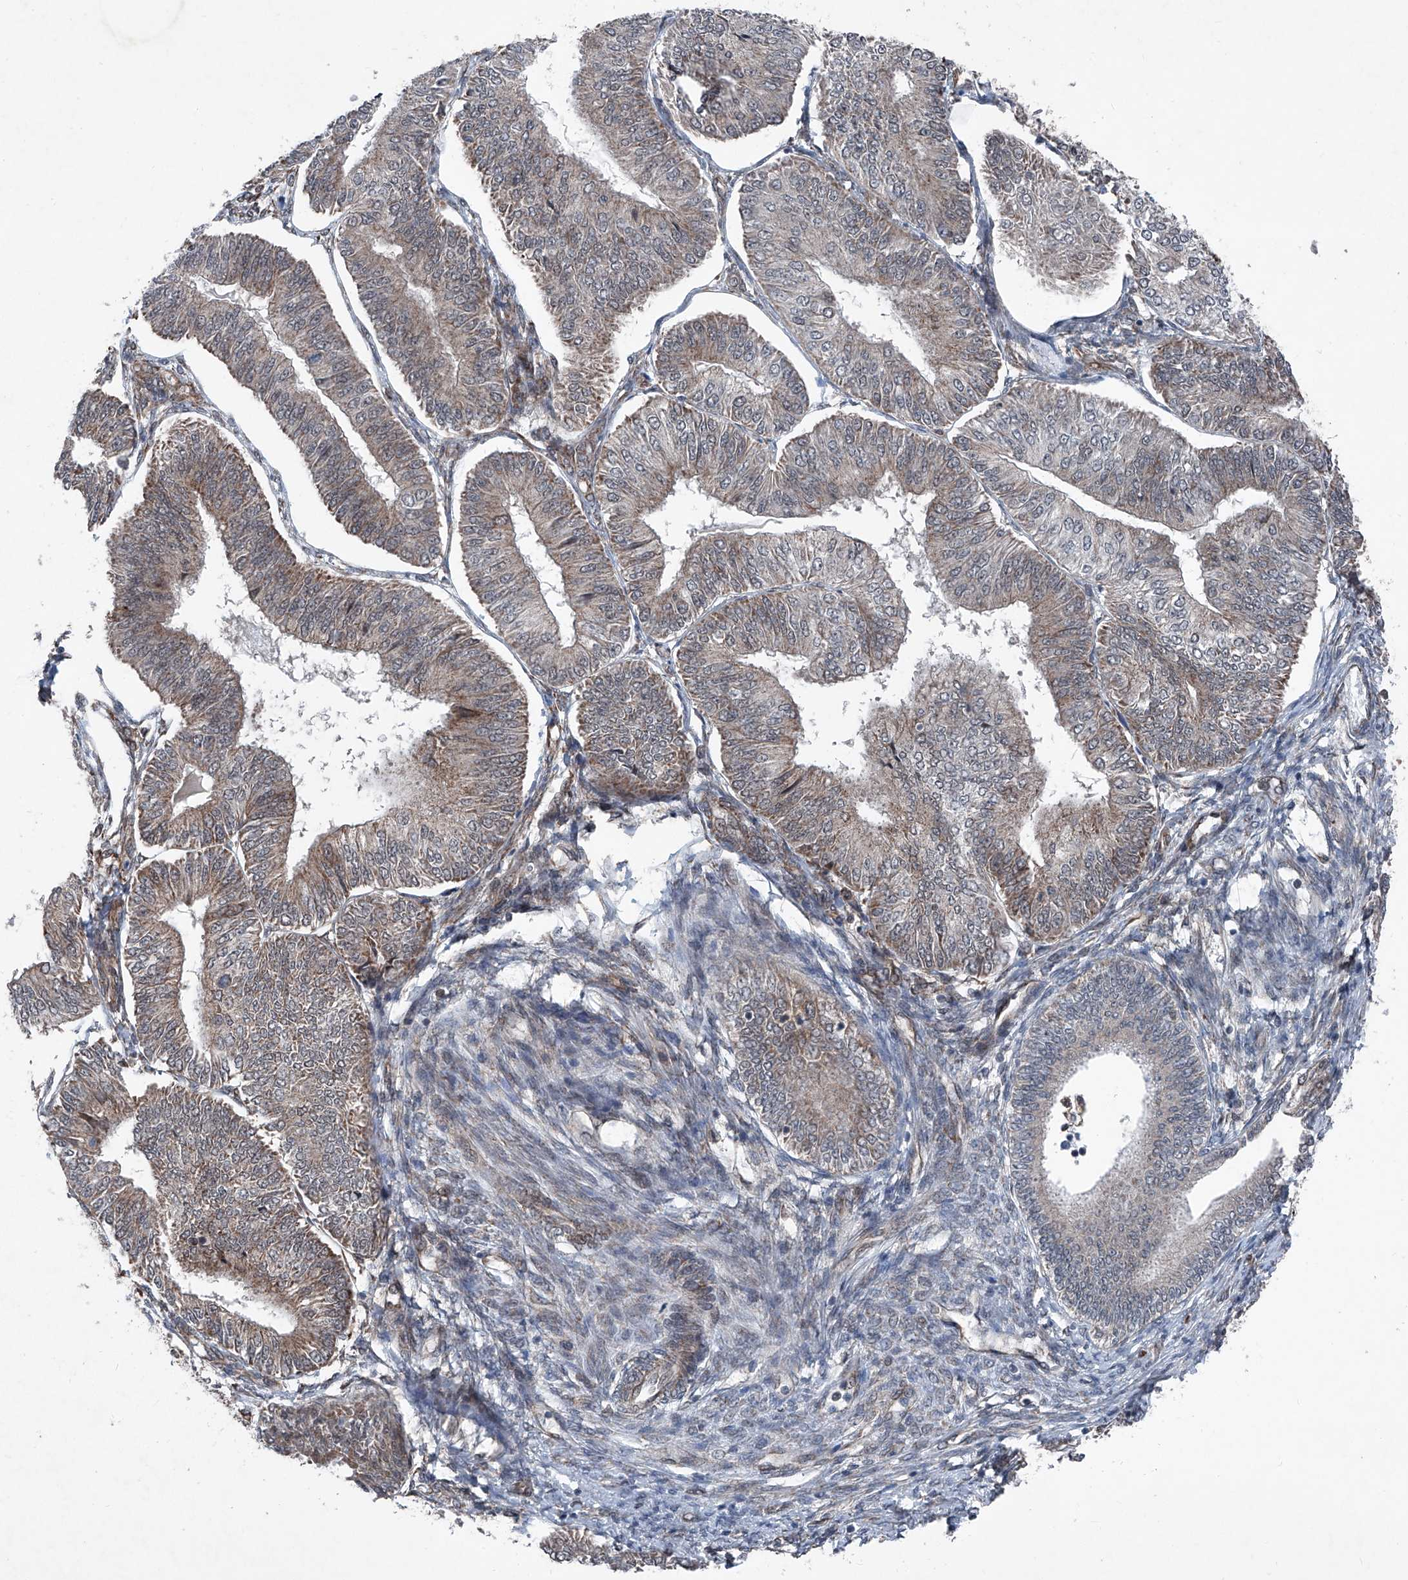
{"staining": {"intensity": "weak", "quantity": "25%-75%", "location": "cytoplasmic/membranous"}, "tissue": "endometrial cancer", "cell_type": "Tumor cells", "image_type": "cancer", "snomed": [{"axis": "morphology", "description": "Adenocarcinoma, NOS"}, {"axis": "topography", "description": "Endometrium"}], "caption": "Weak cytoplasmic/membranous positivity is present in approximately 25%-75% of tumor cells in endometrial adenocarcinoma.", "gene": "COA7", "patient": {"sex": "female", "age": 58}}